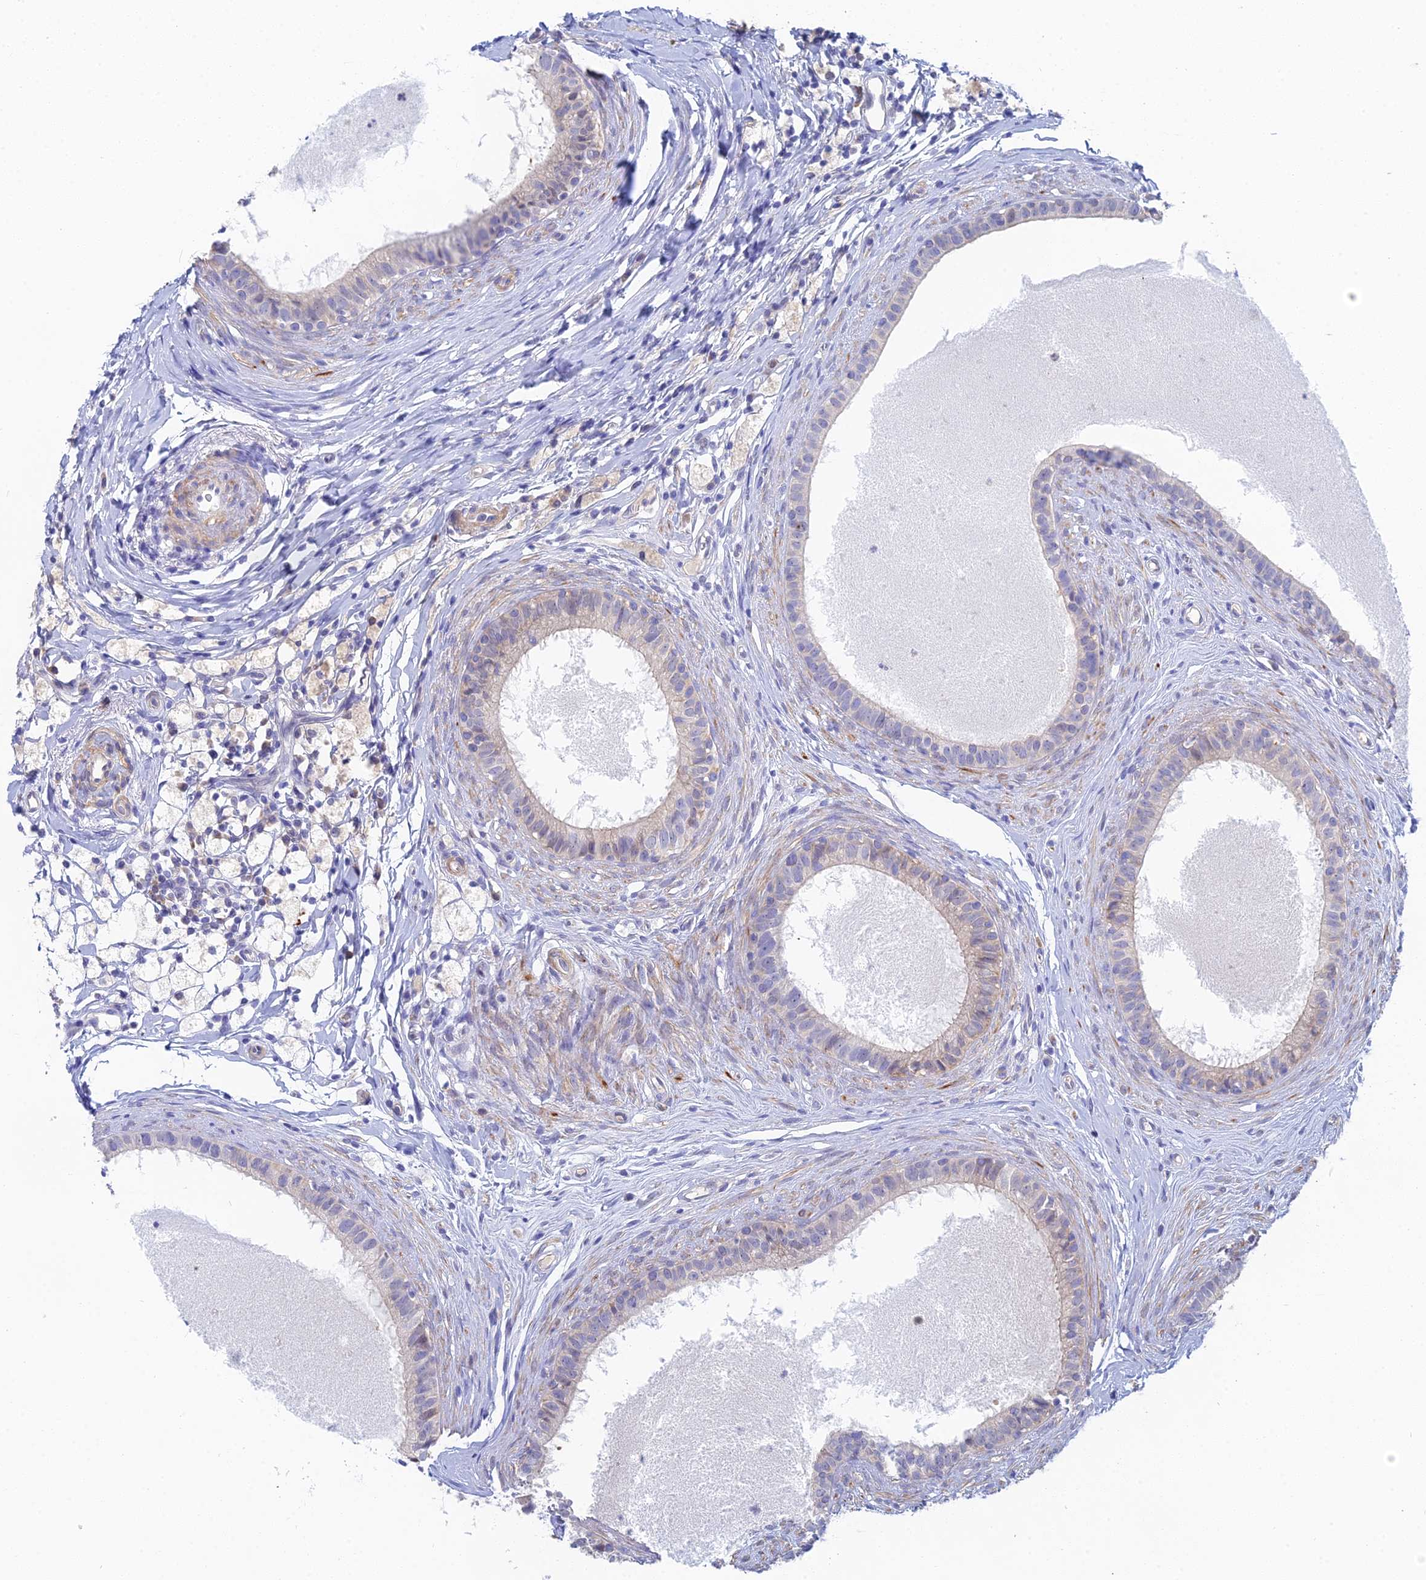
{"staining": {"intensity": "negative", "quantity": "none", "location": "none"}, "tissue": "epididymis", "cell_type": "Glandular cells", "image_type": "normal", "snomed": [{"axis": "morphology", "description": "Normal tissue, NOS"}, {"axis": "topography", "description": "Epididymis"}], "caption": "Protein analysis of benign epididymis reveals no significant staining in glandular cells. (Stains: DAB (3,3'-diaminobenzidine) immunohistochemistry with hematoxylin counter stain, Microscopy: brightfield microscopy at high magnification).", "gene": "DNAH14", "patient": {"sex": "male", "age": 80}}